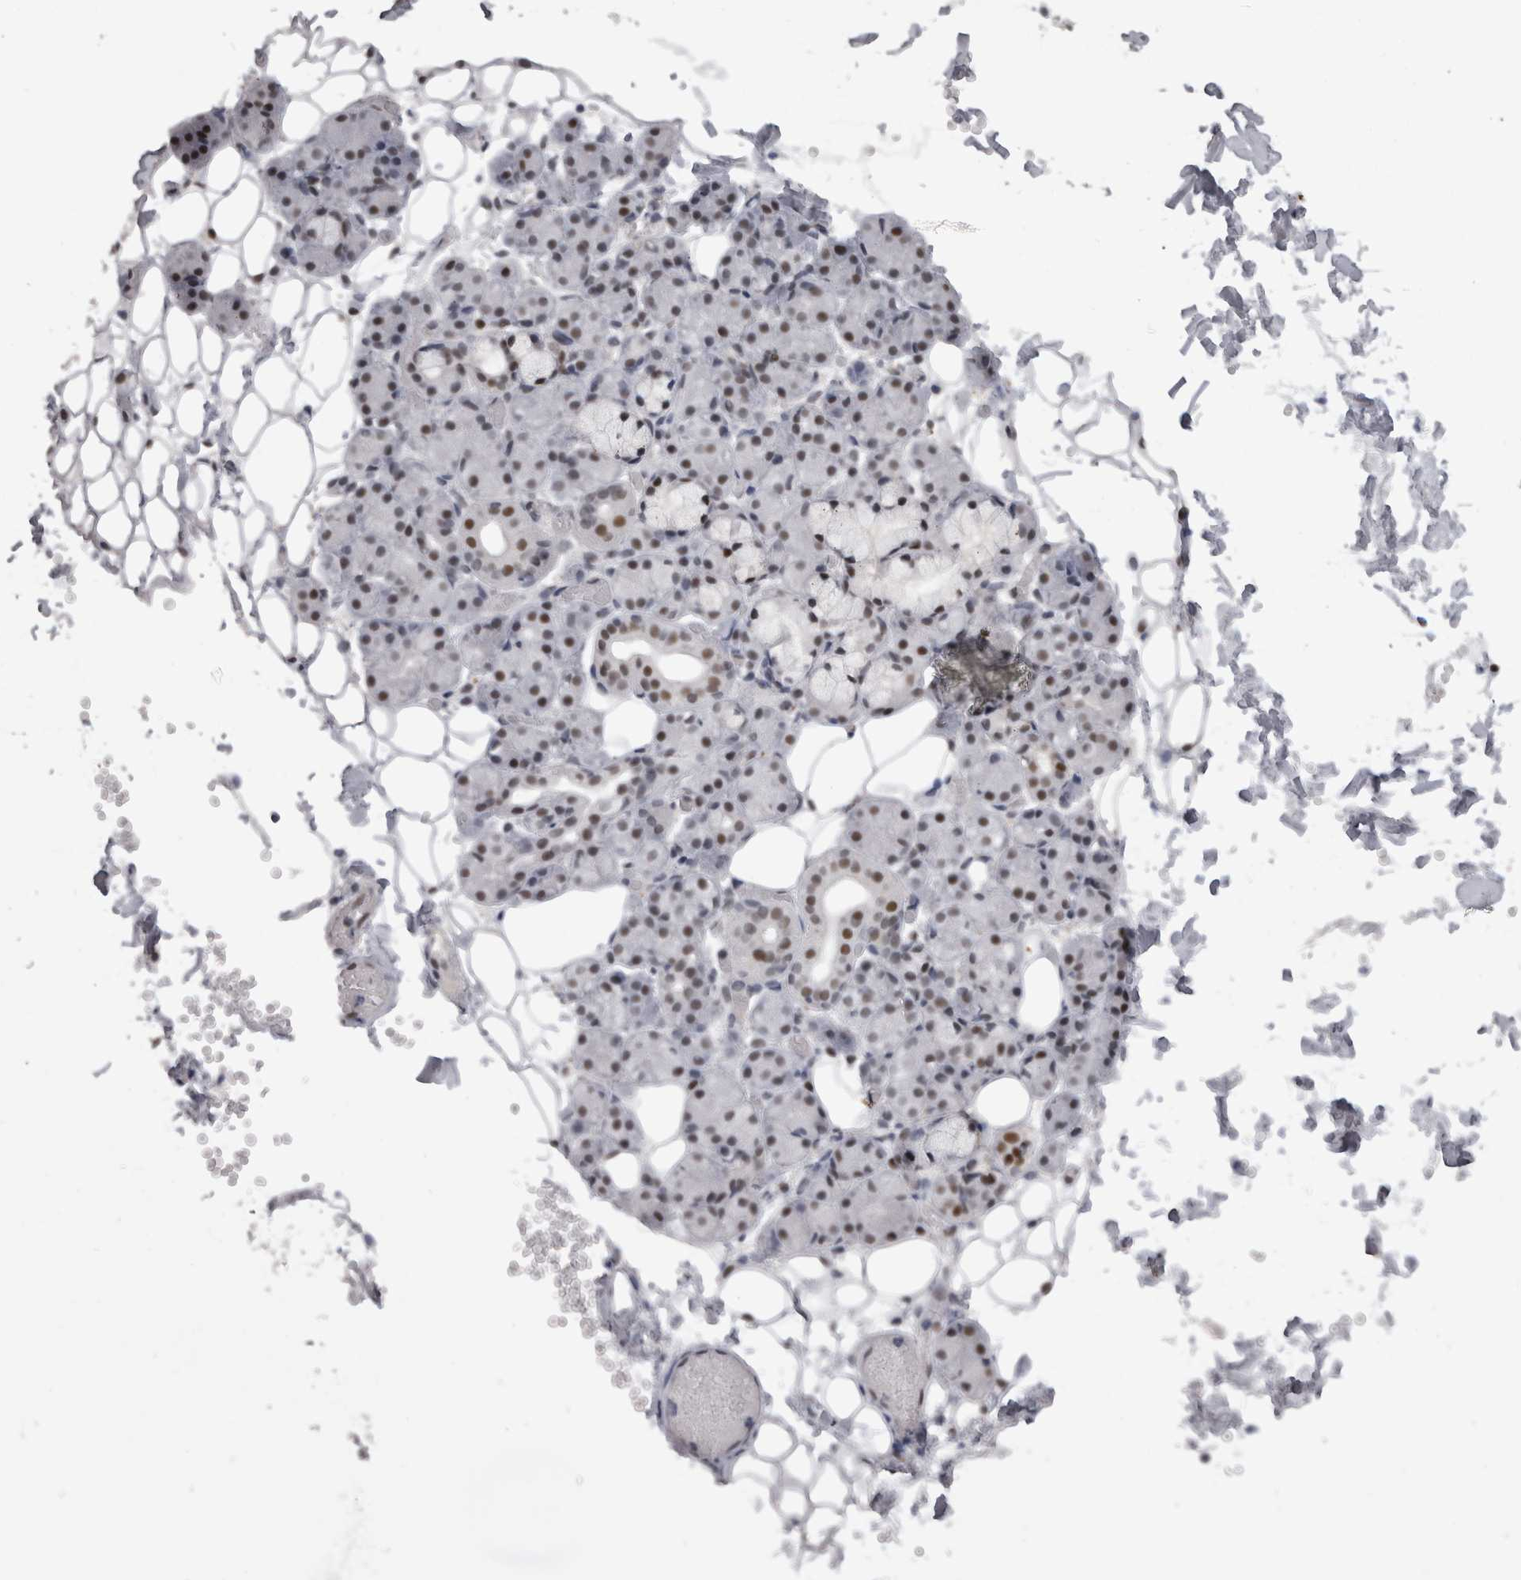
{"staining": {"intensity": "moderate", "quantity": ">75%", "location": "nuclear"}, "tissue": "salivary gland", "cell_type": "Glandular cells", "image_type": "normal", "snomed": [{"axis": "morphology", "description": "Normal tissue, NOS"}, {"axis": "topography", "description": "Salivary gland"}], "caption": "Protein analysis of unremarkable salivary gland demonstrates moderate nuclear positivity in approximately >75% of glandular cells. The staining is performed using DAB (3,3'-diaminobenzidine) brown chromogen to label protein expression. The nuclei are counter-stained blue using hematoxylin.", "gene": "C1orf54", "patient": {"sex": "male", "age": 63}}